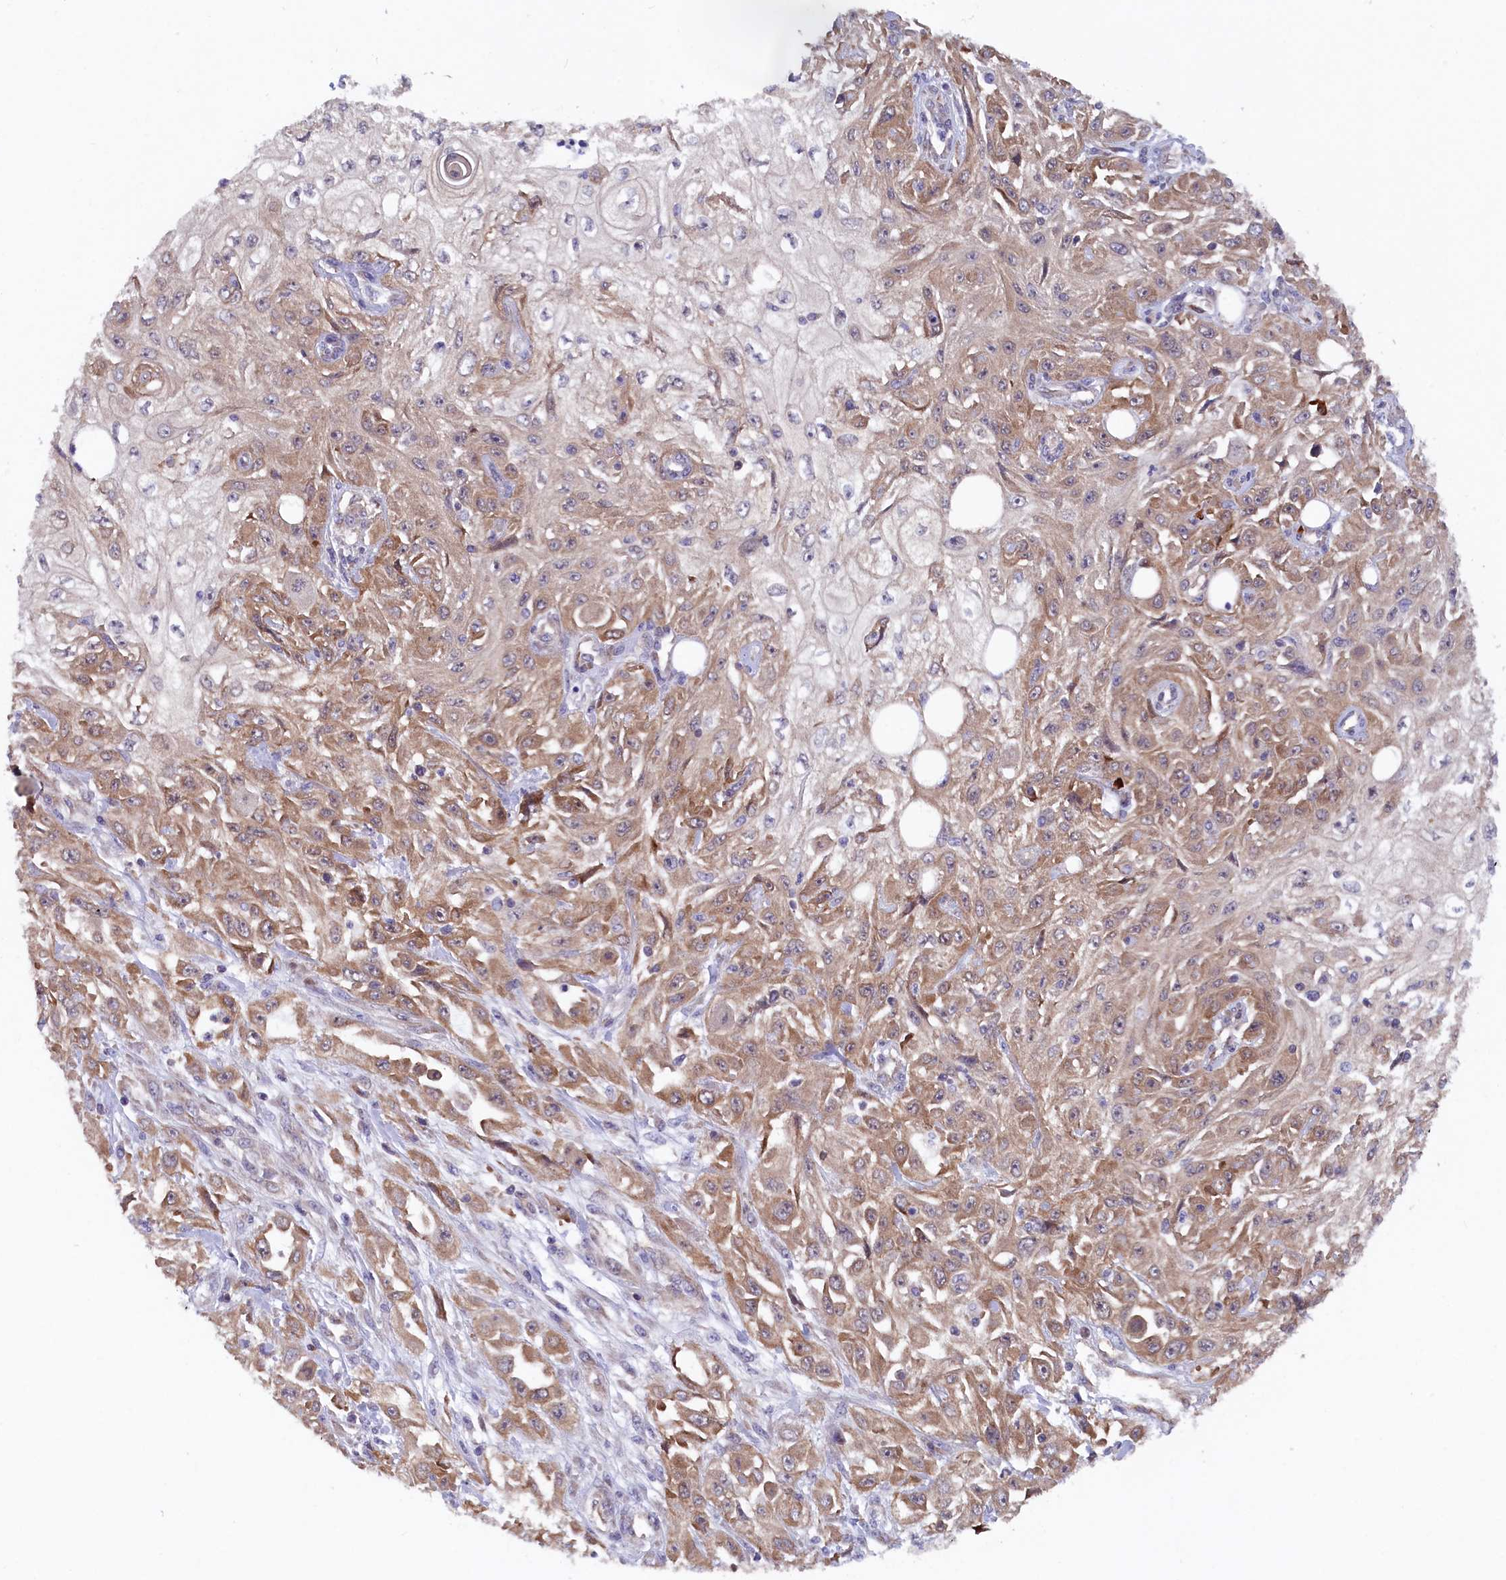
{"staining": {"intensity": "moderate", "quantity": "25%-75%", "location": "cytoplasmic/membranous"}, "tissue": "skin cancer", "cell_type": "Tumor cells", "image_type": "cancer", "snomed": [{"axis": "morphology", "description": "Squamous cell carcinoma, NOS"}, {"axis": "morphology", "description": "Squamous cell carcinoma, metastatic, NOS"}, {"axis": "topography", "description": "Skin"}, {"axis": "topography", "description": "Lymph node"}], "caption": "Protein expression analysis of squamous cell carcinoma (skin) reveals moderate cytoplasmic/membranous staining in about 25%-75% of tumor cells. The staining was performed using DAB (3,3'-diaminobenzidine), with brown indicating positive protein expression. Nuclei are stained blue with hematoxylin.", "gene": "JPT2", "patient": {"sex": "male", "age": 75}}